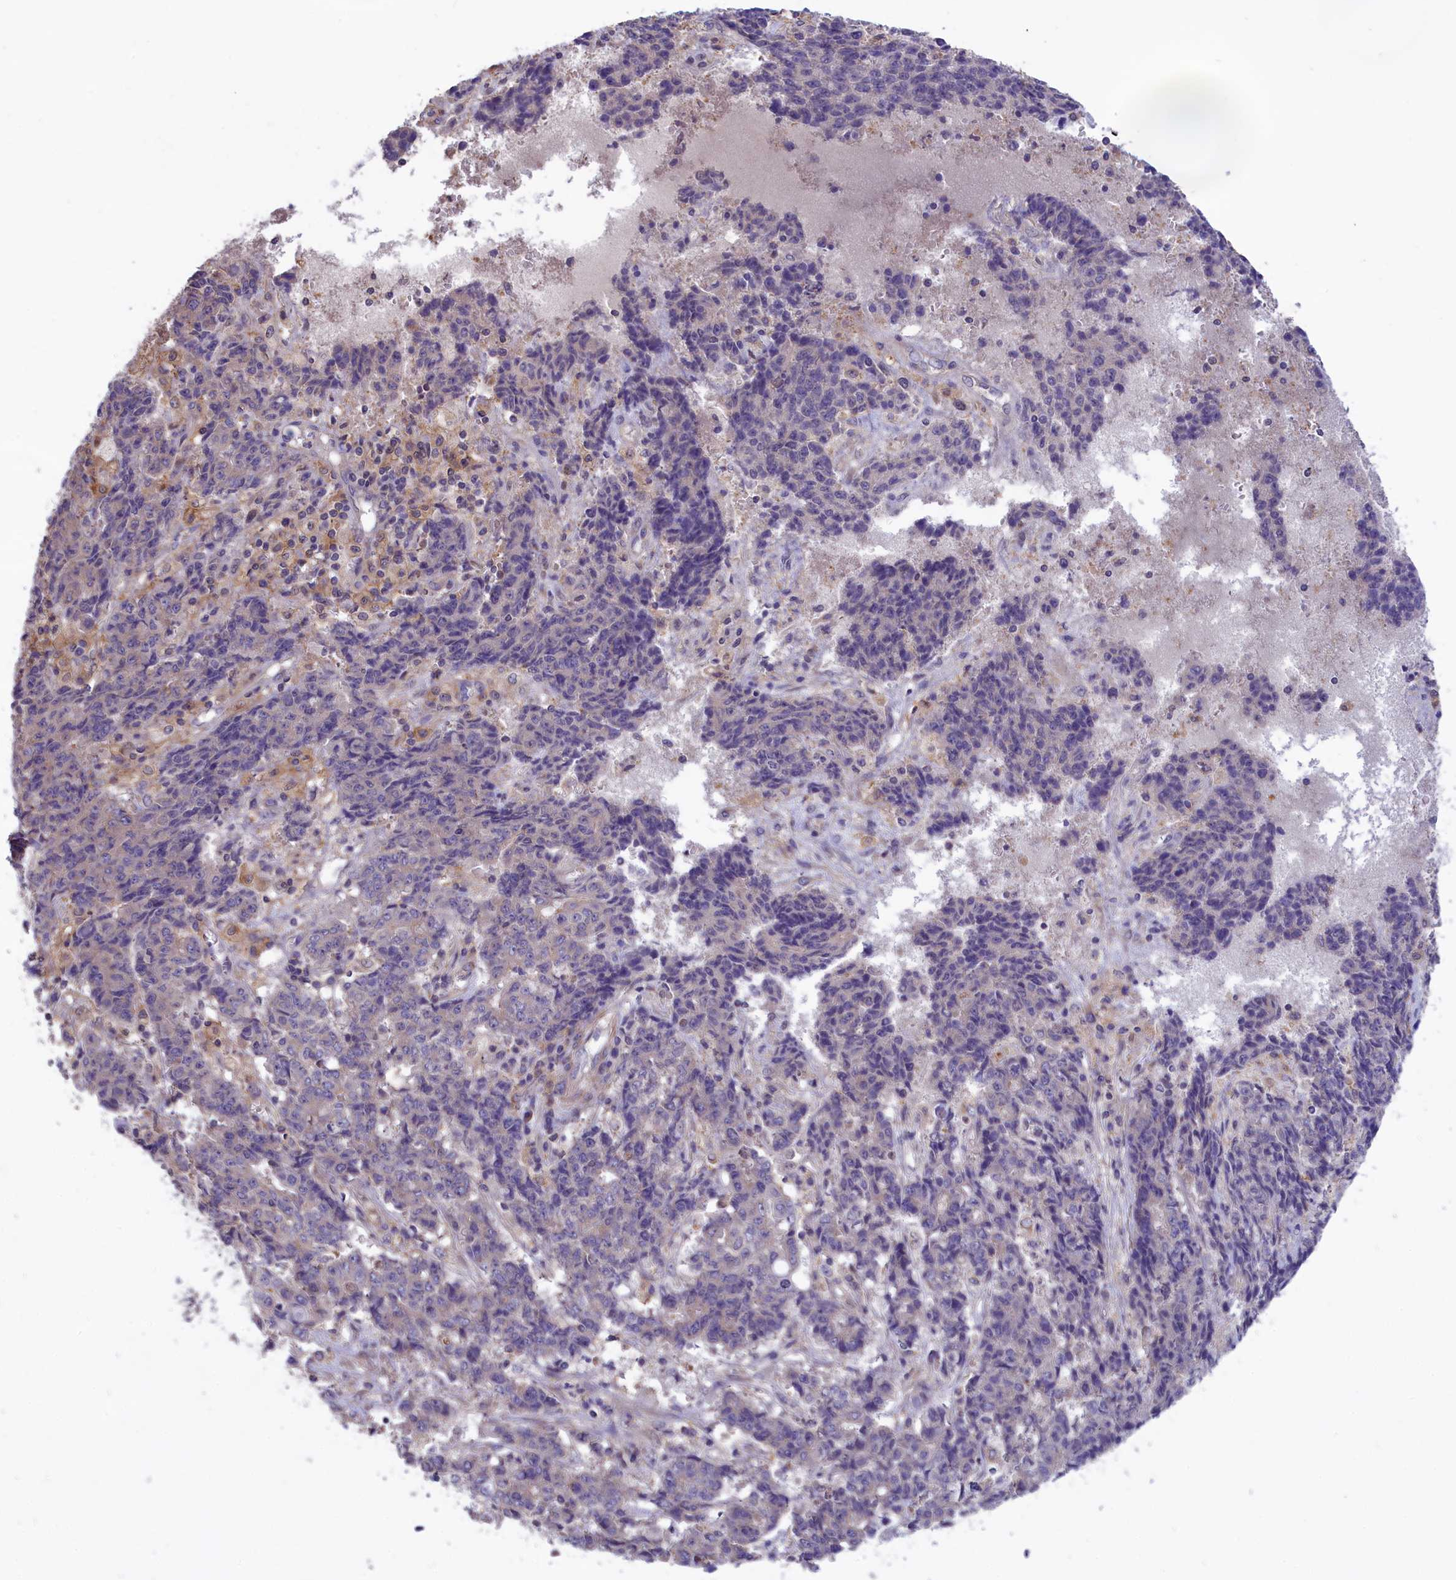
{"staining": {"intensity": "negative", "quantity": "none", "location": "none"}, "tissue": "ovarian cancer", "cell_type": "Tumor cells", "image_type": "cancer", "snomed": [{"axis": "morphology", "description": "Carcinoma, endometroid"}, {"axis": "topography", "description": "Ovary"}], "caption": "The histopathology image displays no staining of tumor cells in ovarian cancer. The staining is performed using DAB (3,3'-diaminobenzidine) brown chromogen with nuclei counter-stained in using hematoxylin.", "gene": "AMDHD2", "patient": {"sex": "female", "age": 42}}